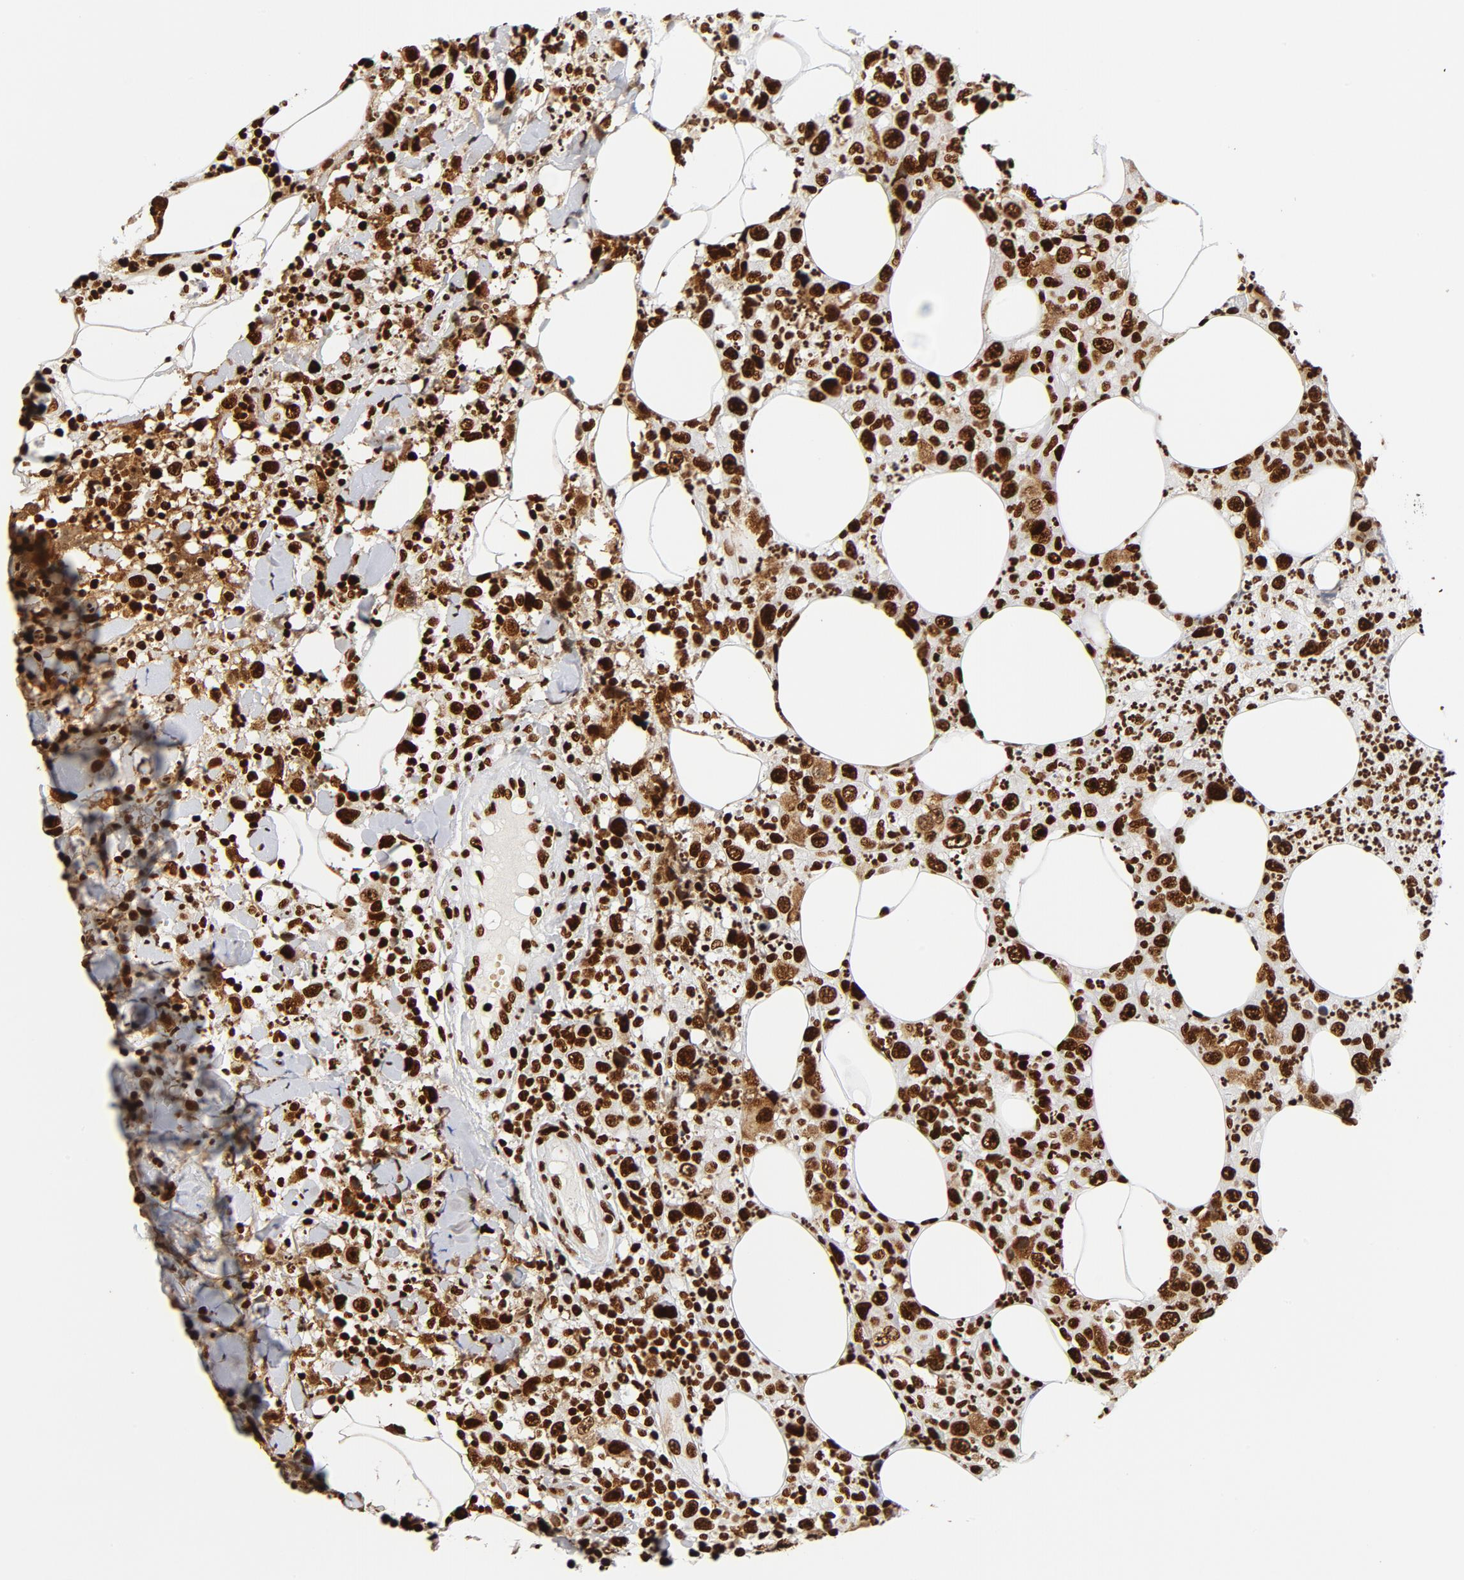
{"staining": {"intensity": "strong", "quantity": ">75%", "location": "cytoplasmic/membranous,nuclear"}, "tissue": "thyroid cancer", "cell_type": "Tumor cells", "image_type": "cancer", "snomed": [{"axis": "morphology", "description": "Carcinoma, NOS"}, {"axis": "topography", "description": "Thyroid gland"}], "caption": "An immunohistochemistry photomicrograph of neoplastic tissue is shown. Protein staining in brown shows strong cytoplasmic/membranous and nuclear positivity in thyroid cancer (carcinoma) within tumor cells.", "gene": "XRCC6", "patient": {"sex": "female", "age": 77}}